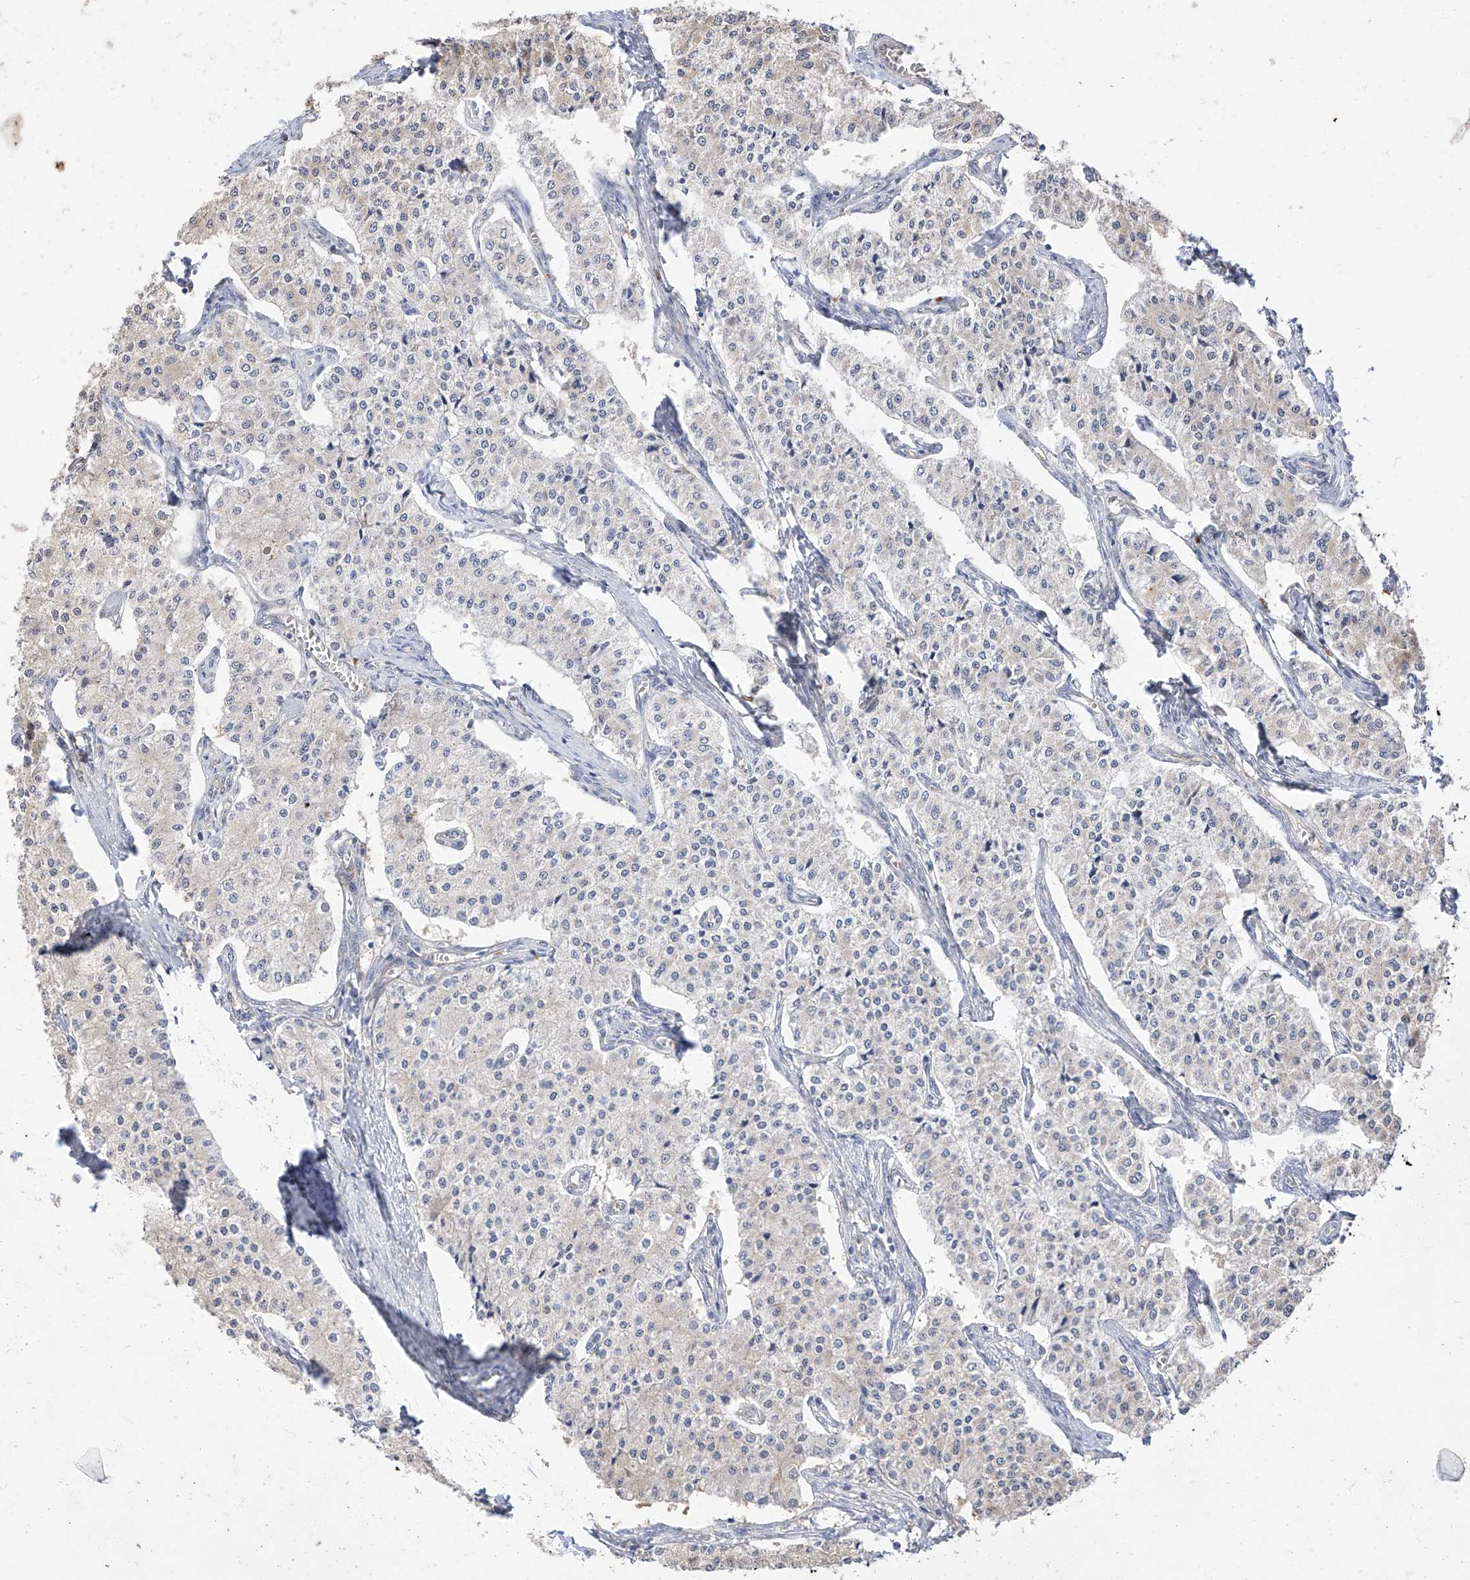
{"staining": {"intensity": "negative", "quantity": "none", "location": "none"}, "tissue": "carcinoid", "cell_type": "Tumor cells", "image_type": "cancer", "snomed": [{"axis": "morphology", "description": "Carcinoid, malignant, NOS"}, {"axis": "topography", "description": "Colon"}], "caption": "A histopathology image of human carcinoid is negative for staining in tumor cells.", "gene": "RASA2", "patient": {"sex": "female", "age": 52}}